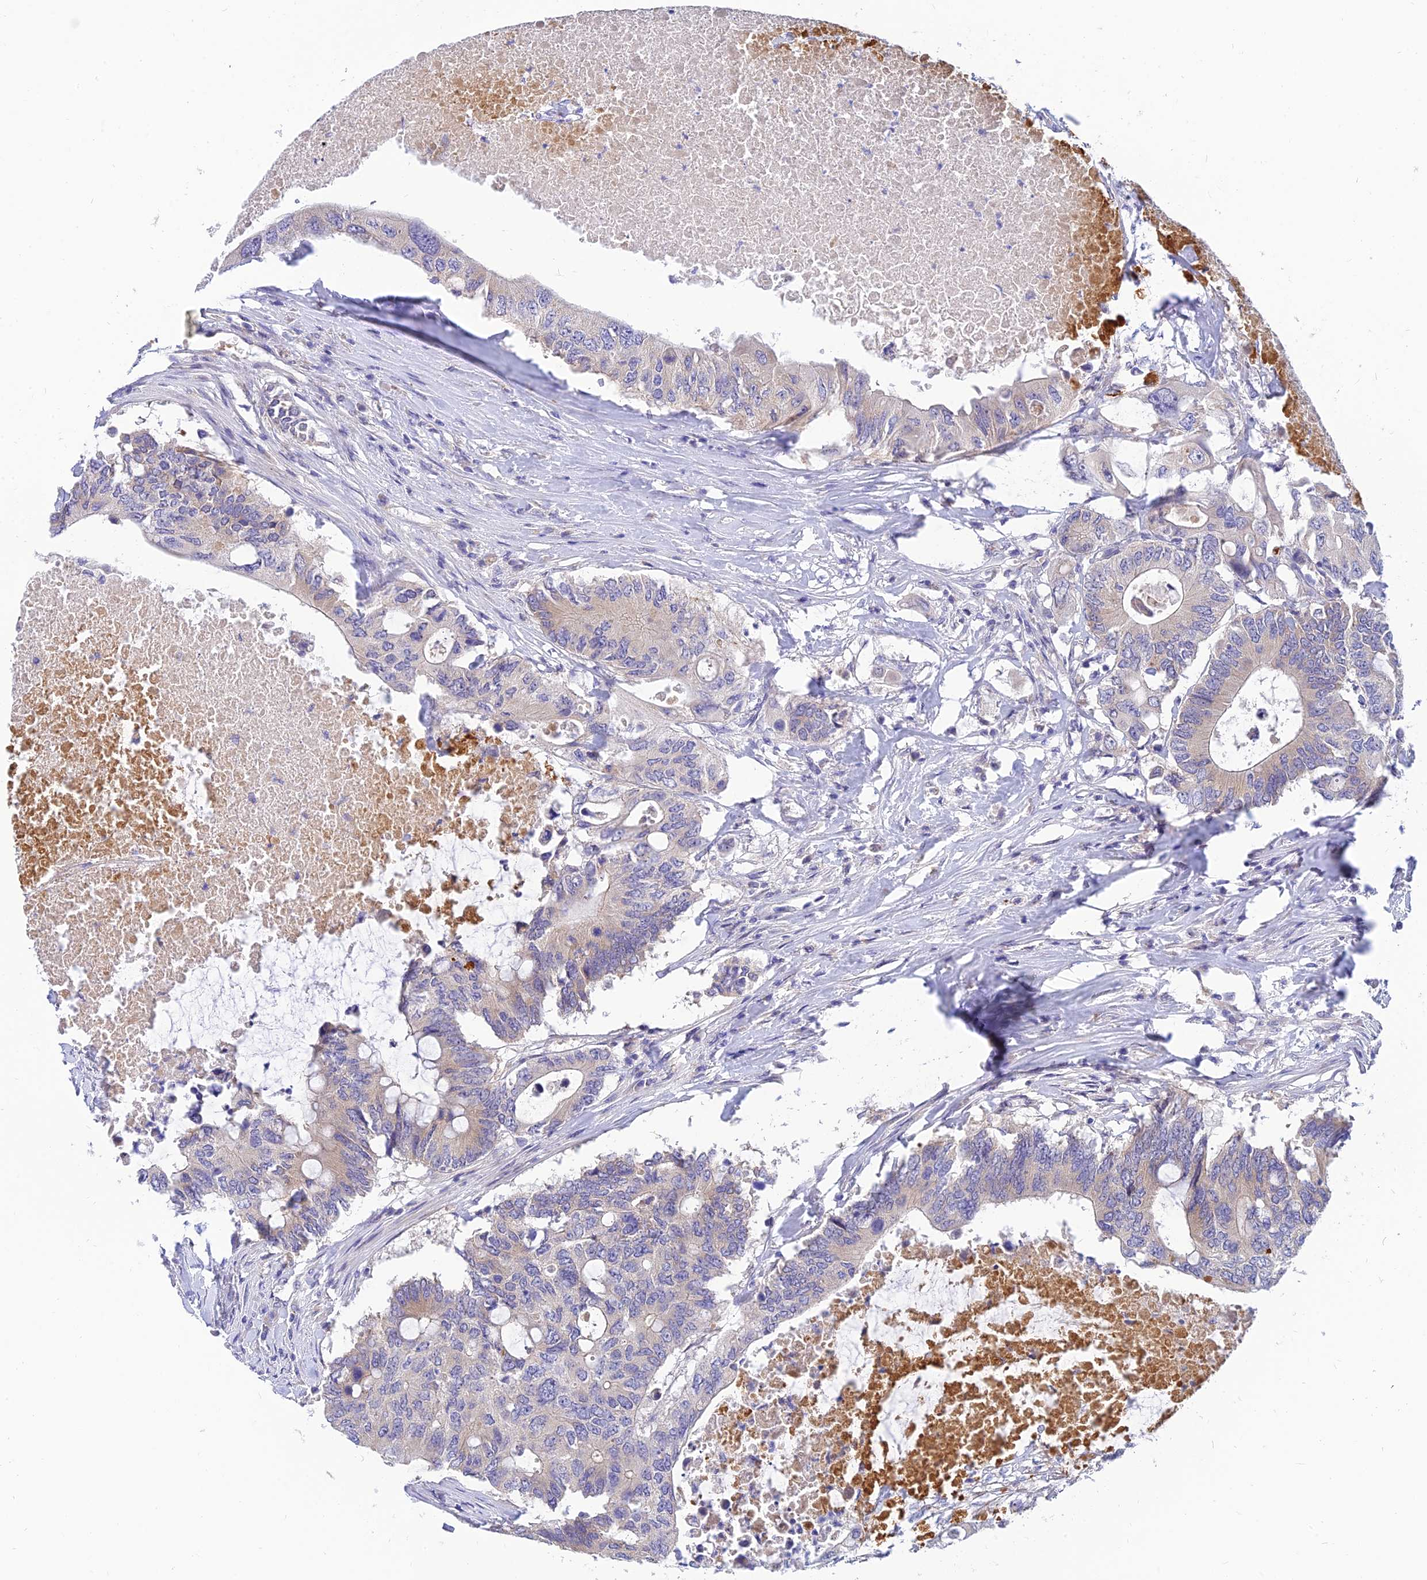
{"staining": {"intensity": "weak", "quantity": "<25%", "location": "cytoplasmic/membranous"}, "tissue": "colorectal cancer", "cell_type": "Tumor cells", "image_type": "cancer", "snomed": [{"axis": "morphology", "description": "Adenocarcinoma, NOS"}, {"axis": "topography", "description": "Colon"}], "caption": "High power microscopy photomicrograph of an immunohistochemistry (IHC) image of colorectal cancer, revealing no significant expression in tumor cells.", "gene": "ANKS4B", "patient": {"sex": "male", "age": 71}}